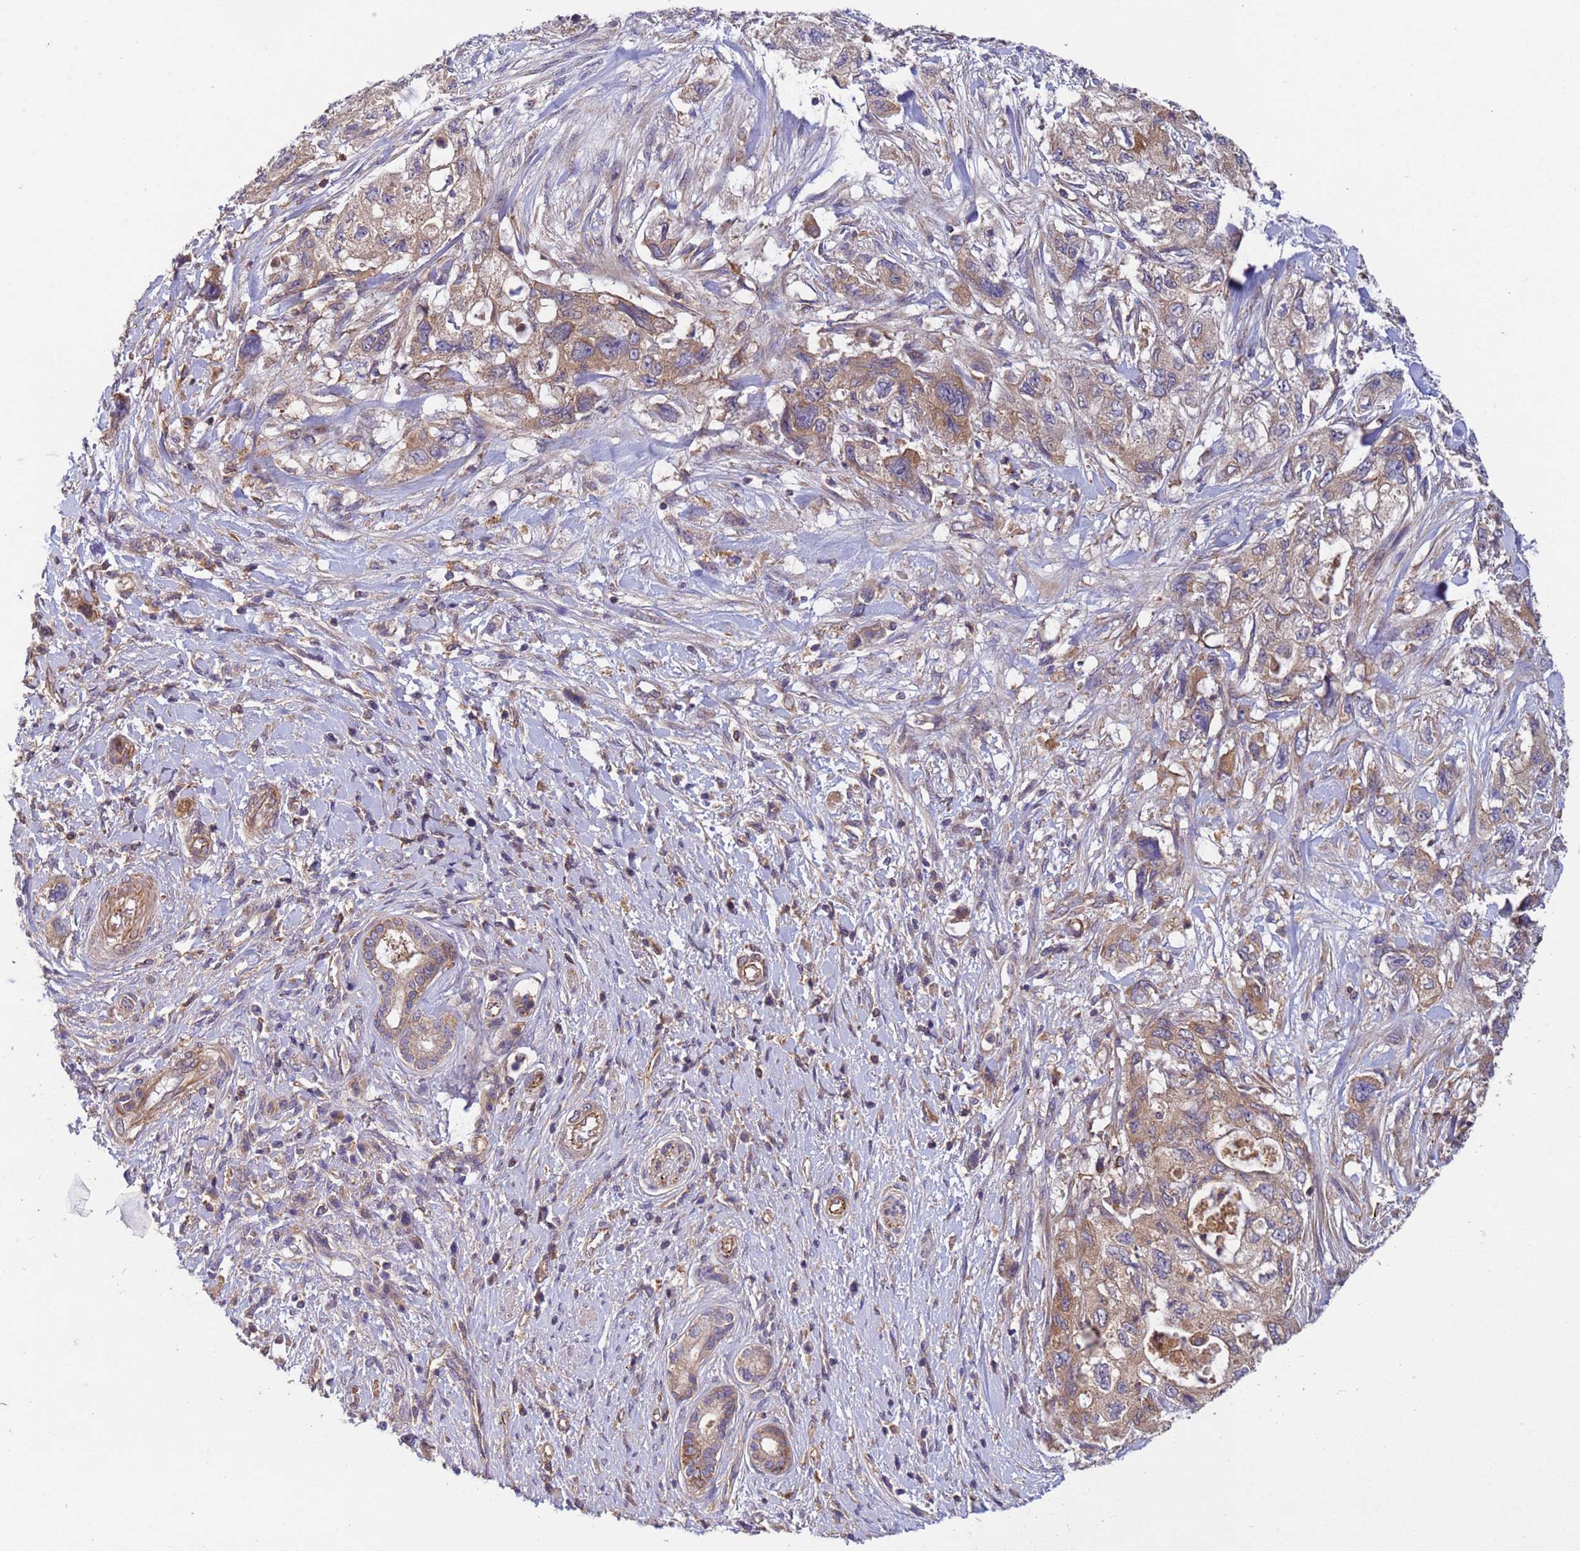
{"staining": {"intensity": "moderate", "quantity": ">75%", "location": "cytoplasmic/membranous"}, "tissue": "pancreatic cancer", "cell_type": "Tumor cells", "image_type": "cancer", "snomed": [{"axis": "morphology", "description": "Adenocarcinoma, NOS"}, {"axis": "topography", "description": "Pancreas"}], "caption": "Immunohistochemistry (DAB) staining of pancreatic cancer displays moderate cytoplasmic/membranous protein staining in about >75% of tumor cells.", "gene": "RAB10", "patient": {"sex": "female", "age": 73}}